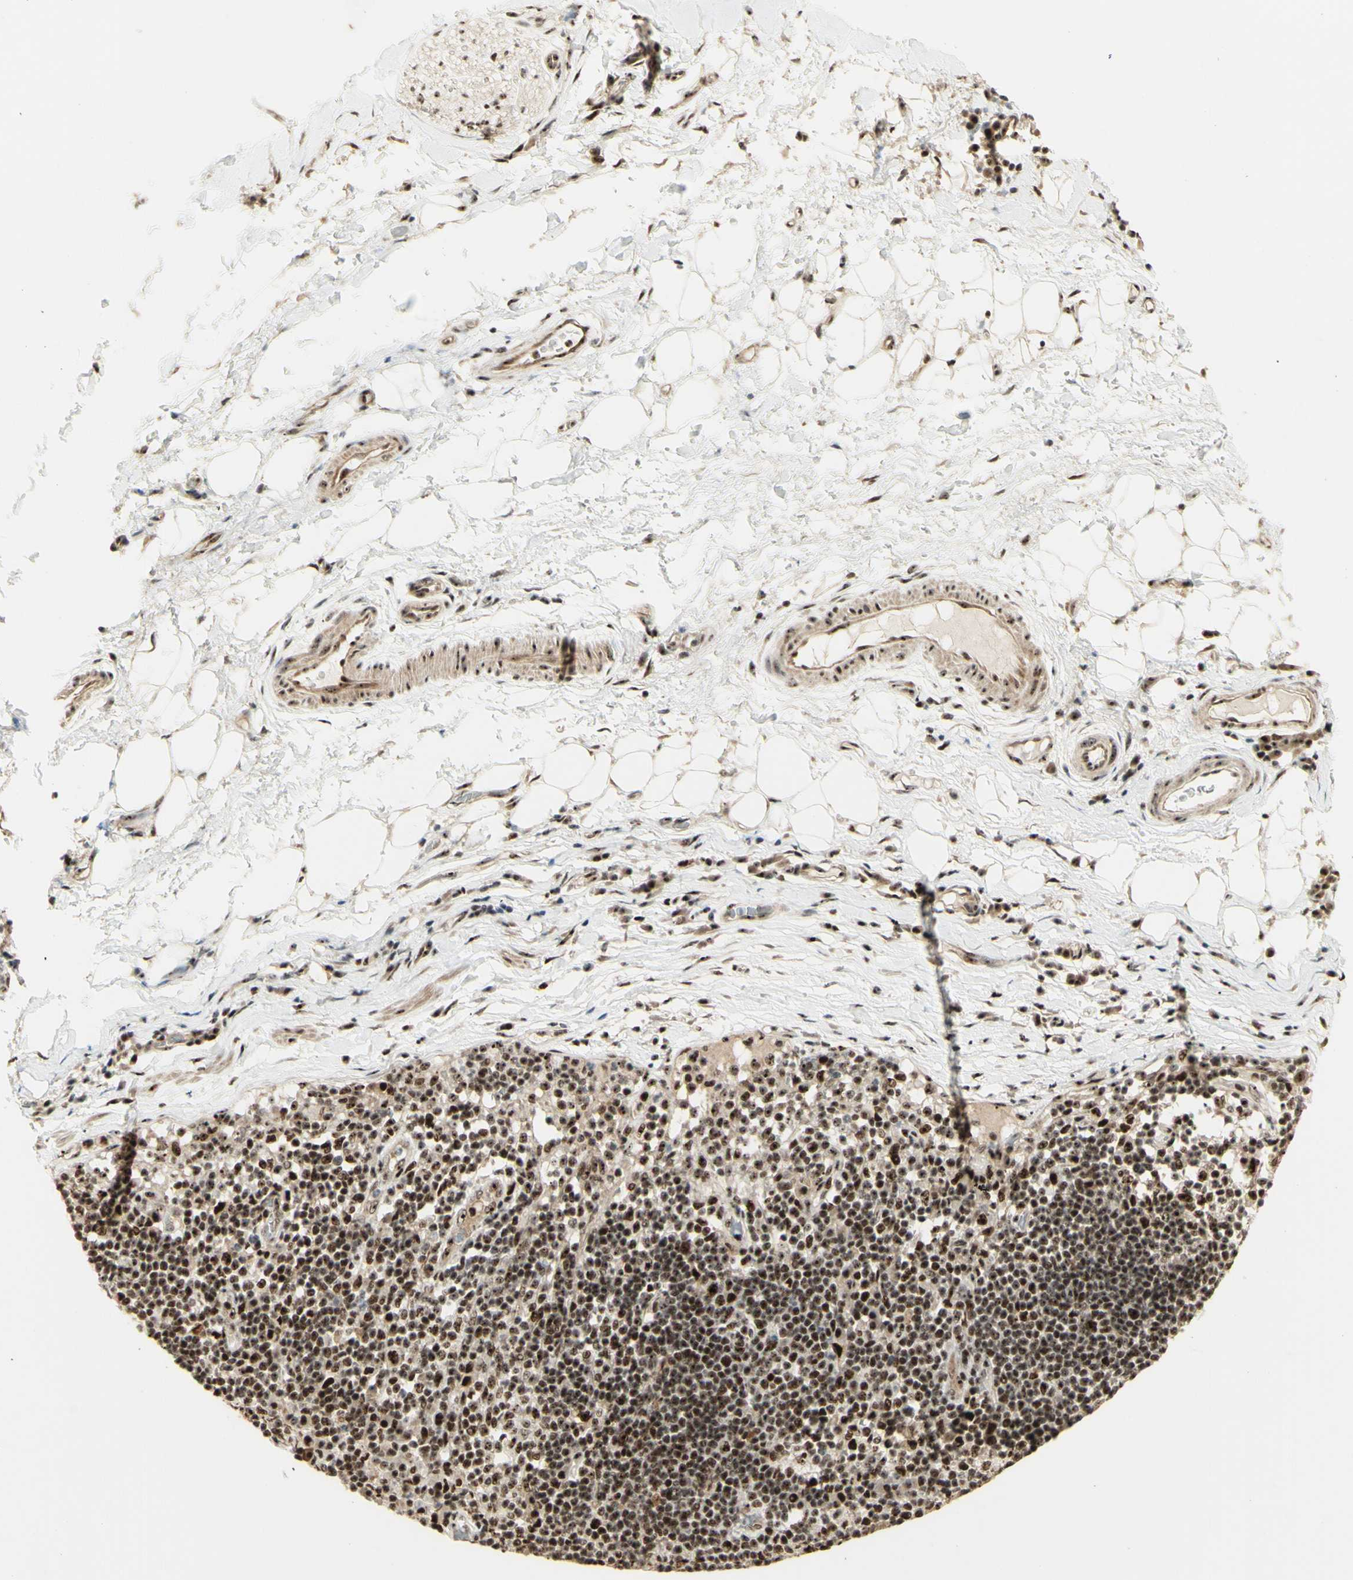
{"staining": {"intensity": "strong", "quantity": ">75%", "location": "cytoplasmic/membranous,nuclear"}, "tissue": "adipose tissue", "cell_type": "Adipocytes", "image_type": "normal", "snomed": [{"axis": "morphology", "description": "Normal tissue, NOS"}, {"axis": "morphology", "description": "Adenocarcinoma, NOS"}, {"axis": "topography", "description": "Esophagus"}], "caption": "An immunohistochemistry micrograph of unremarkable tissue is shown. Protein staining in brown highlights strong cytoplasmic/membranous,nuclear positivity in adipose tissue within adipocytes.", "gene": "DHX9", "patient": {"sex": "male", "age": 62}}